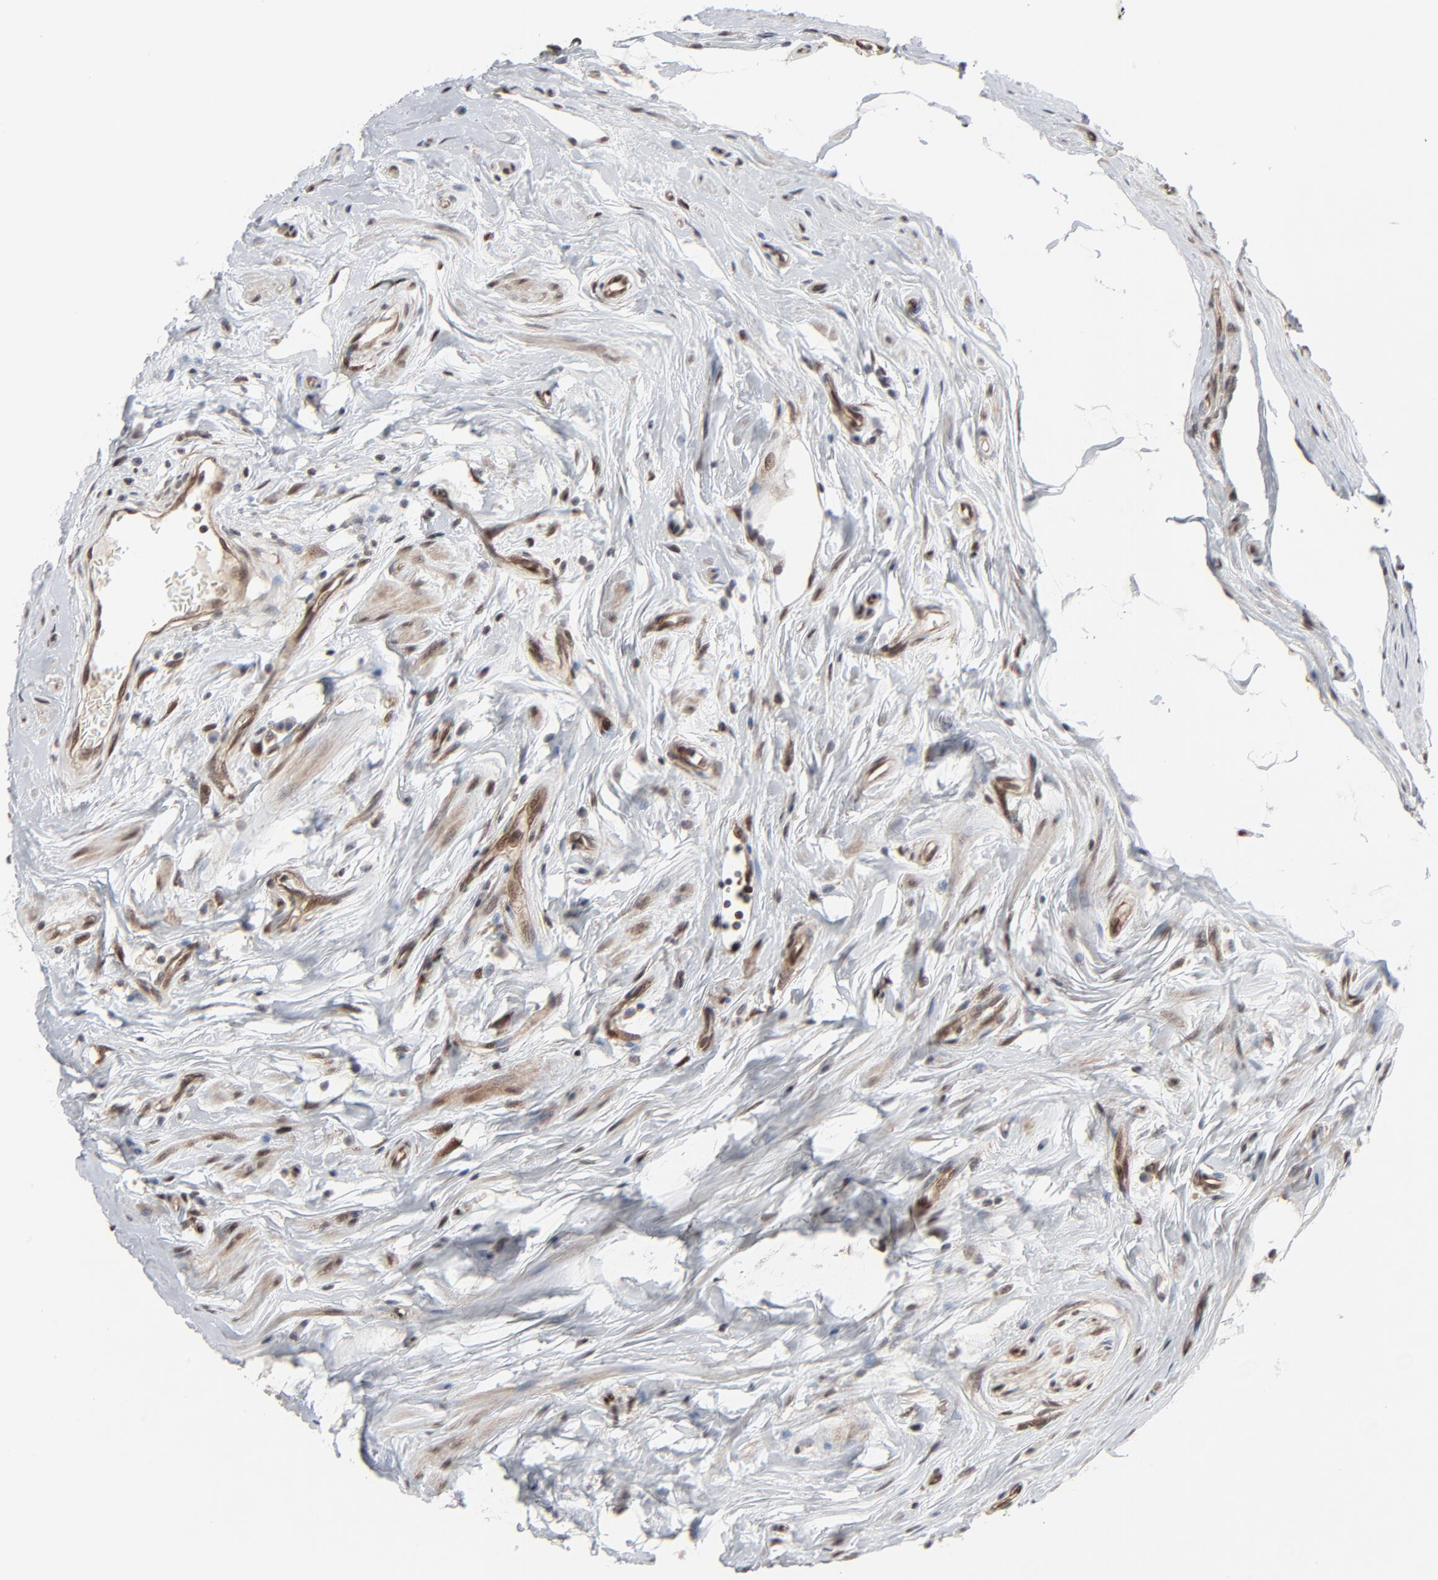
{"staining": {"intensity": "moderate", "quantity": ">75%", "location": "cytoplasmic/membranous,nuclear"}, "tissue": "epididymis", "cell_type": "Glandular cells", "image_type": "normal", "snomed": [{"axis": "morphology", "description": "Normal tissue, NOS"}, {"axis": "morphology", "description": "Inflammation, NOS"}, {"axis": "topography", "description": "Epididymis"}], "caption": "Benign epididymis displays moderate cytoplasmic/membranous,nuclear expression in about >75% of glandular cells.", "gene": "AKT1", "patient": {"sex": "male", "age": 84}}